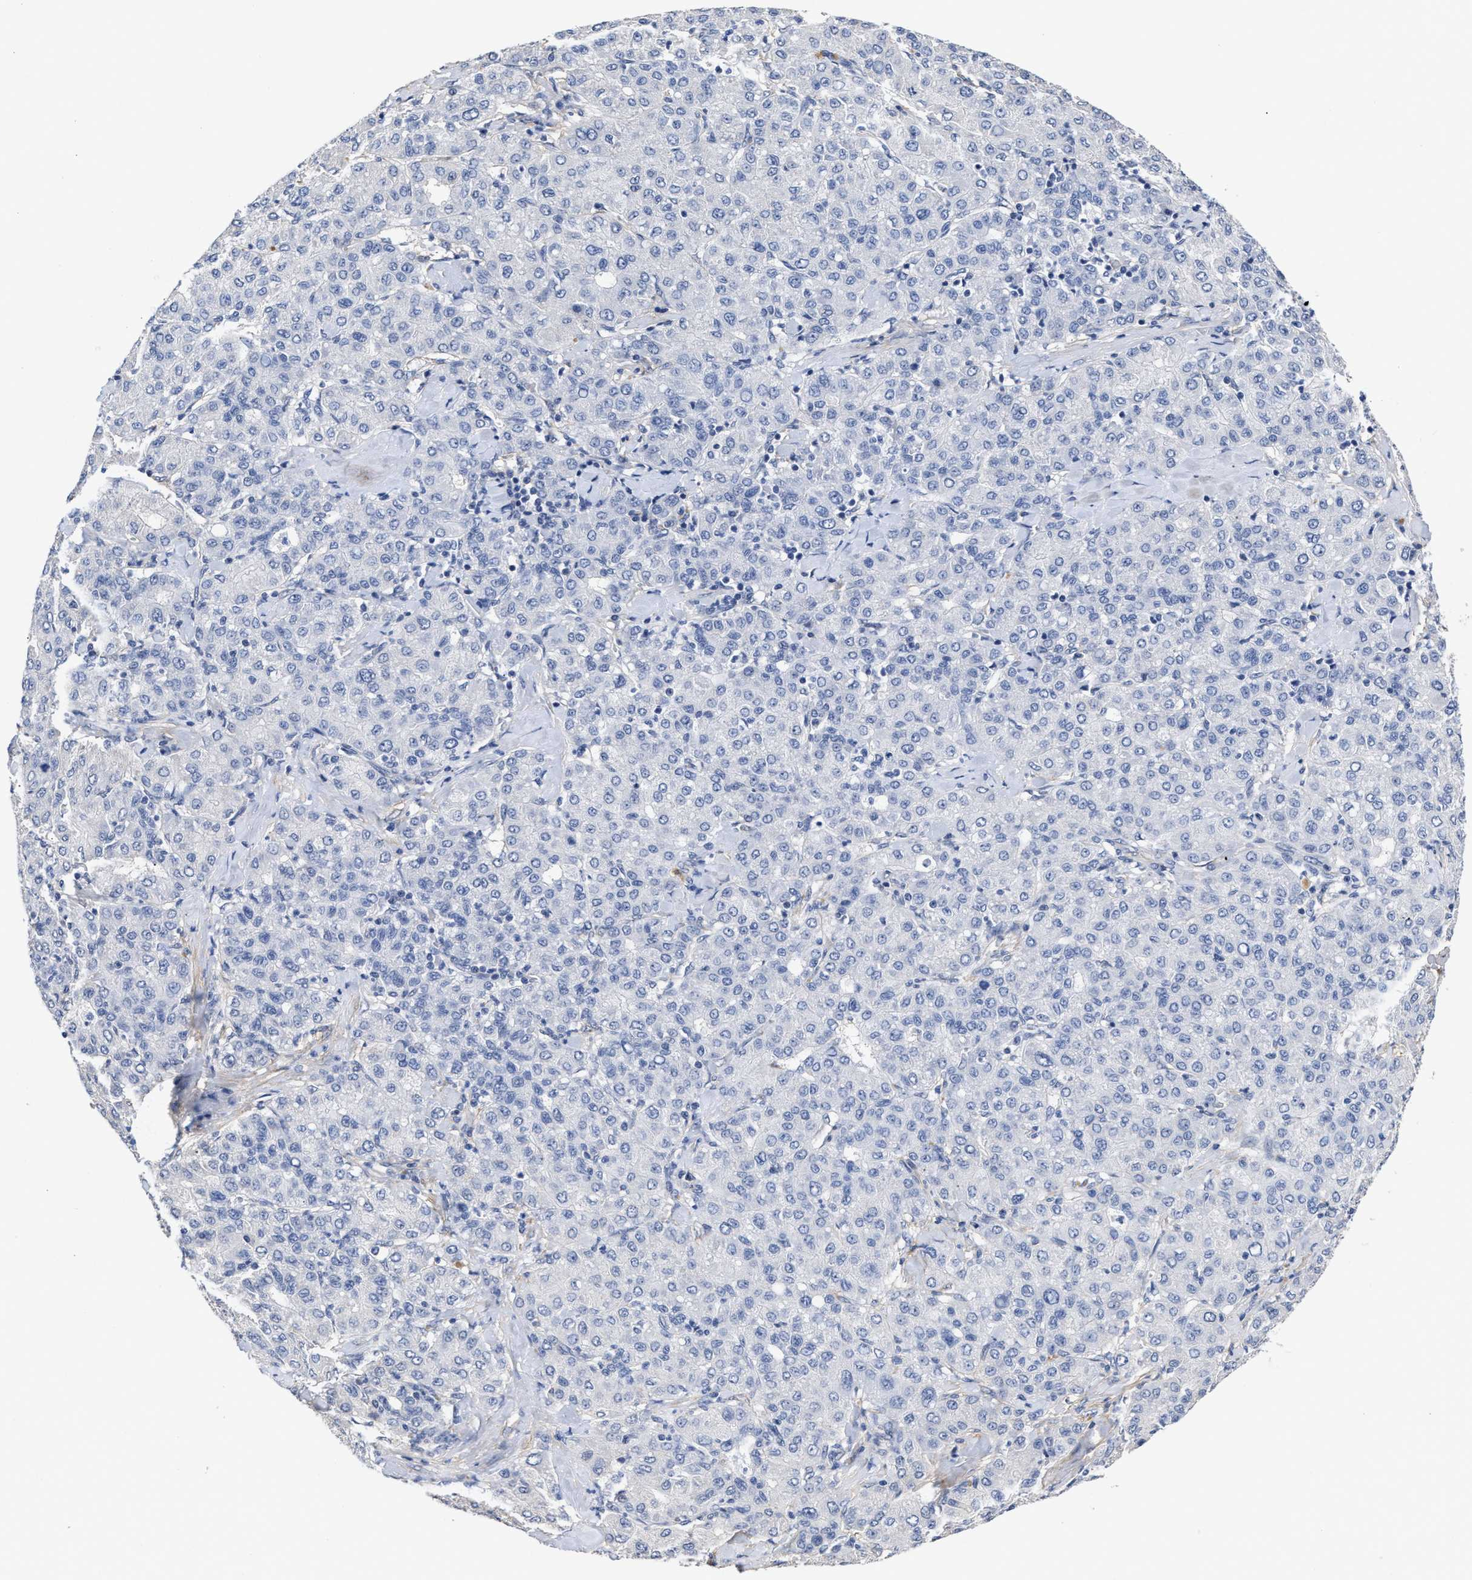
{"staining": {"intensity": "negative", "quantity": "none", "location": "none"}, "tissue": "liver cancer", "cell_type": "Tumor cells", "image_type": "cancer", "snomed": [{"axis": "morphology", "description": "Carcinoma, Hepatocellular, NOS"}, {"axis": "topography", "description": "Liver"}], "caption": "Photomicrograph shows no protein expression in tumor cells of liver cancer tissue. (DAB (3,3'-diaminobenzidine) immunohistochemistry (IHC) visualized using brightfield microscopy, high magnification).", "gene": "AHNAK2", "patient": {"sex": "male", "age": 65}}